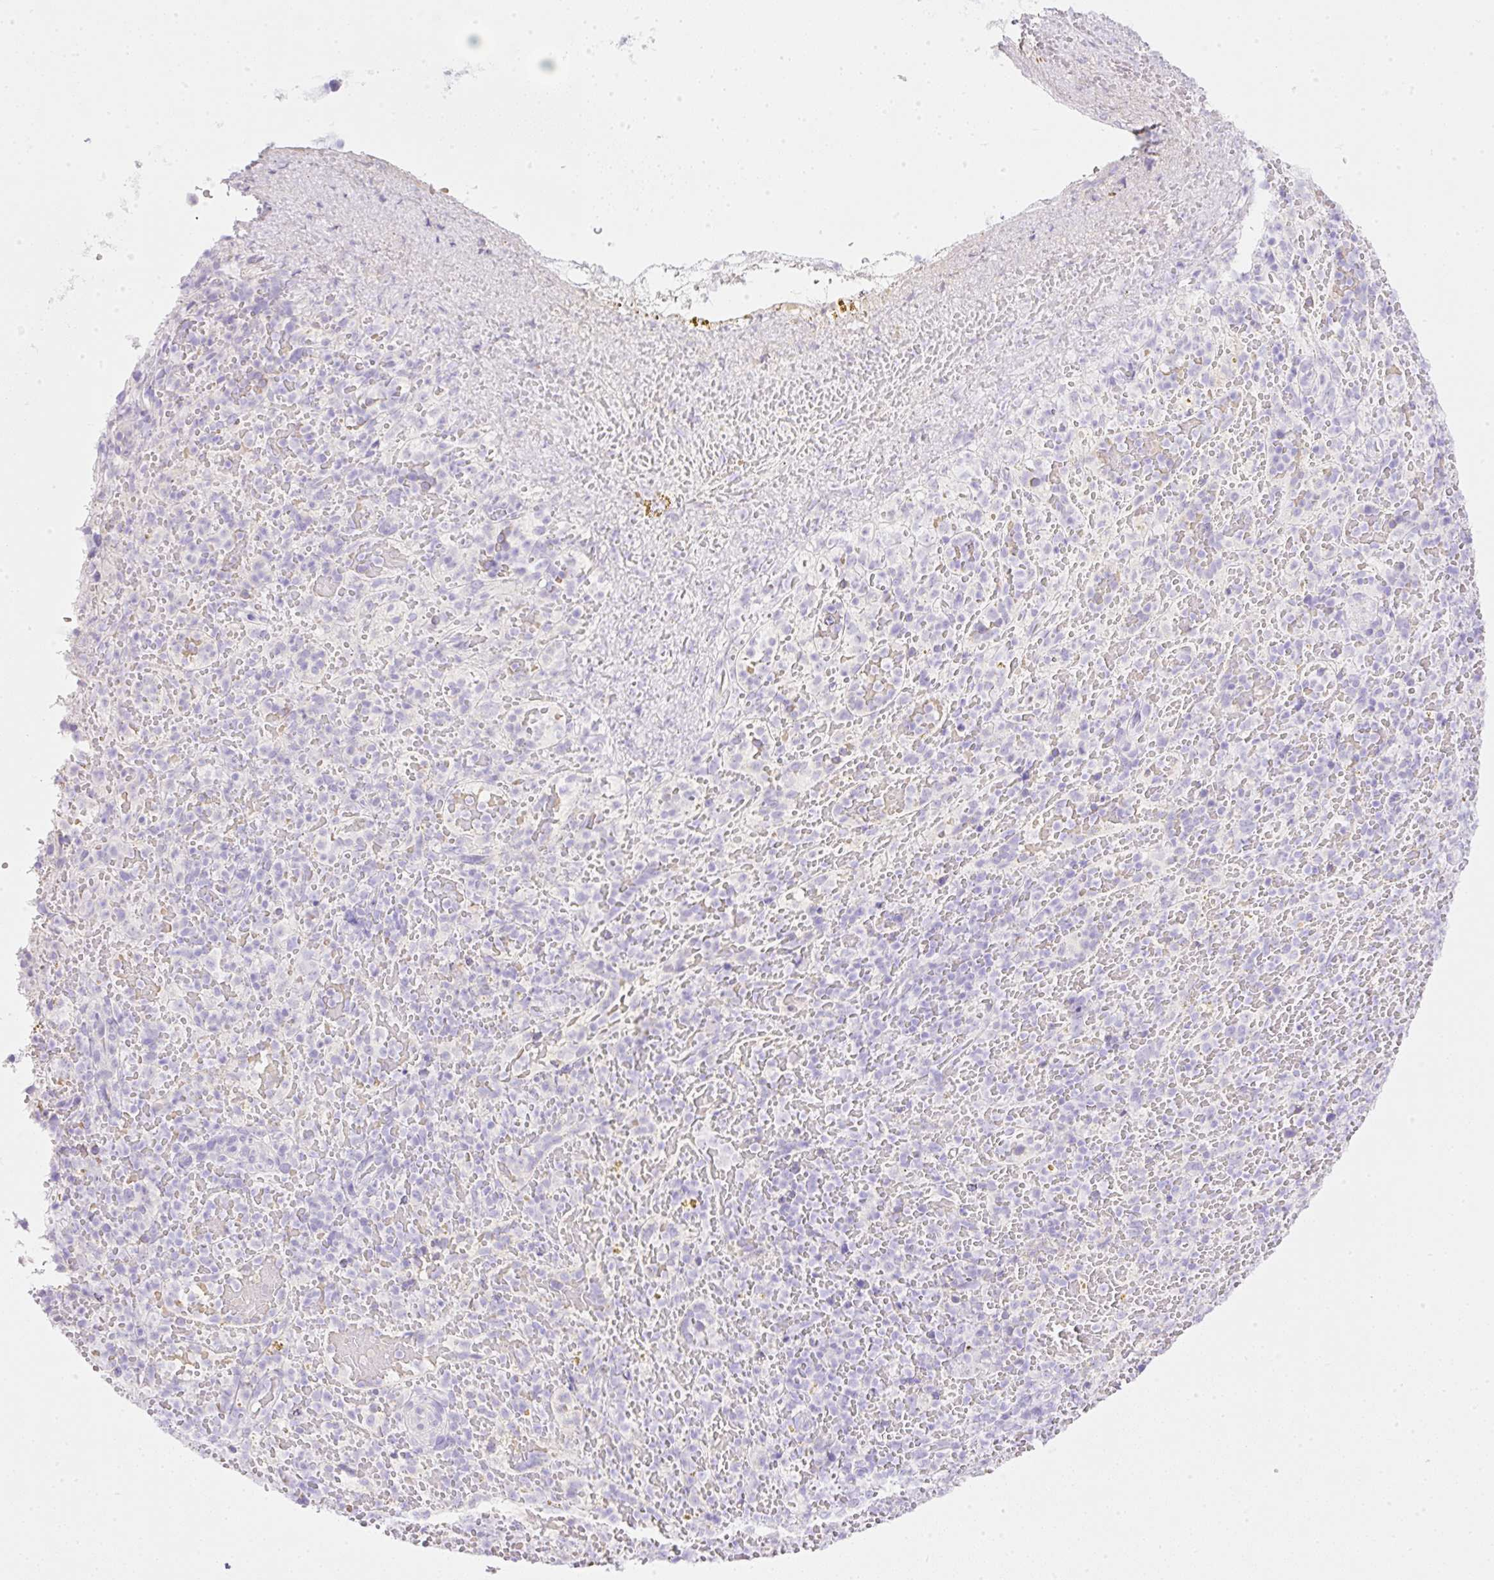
{"staining": {"intensity": "negative", "quantity": "none", "location": "none"}, "tissue": "spleen", "cell_type": "Cells in red pulp", "image_type": "normal", "snomed": [{"axis": "morphology", "description": "Normal tissue, NOS"}, {"axis": "topography", "description": "Spleen"}], "caption": "Immunohistochemistry histopathology image of normal spleen: spleen stained with DAB demonstrates no significant protein staining in cells in red pulp.", "gene": "CDX1", "patient": {"sex": "female", "age": 50}}